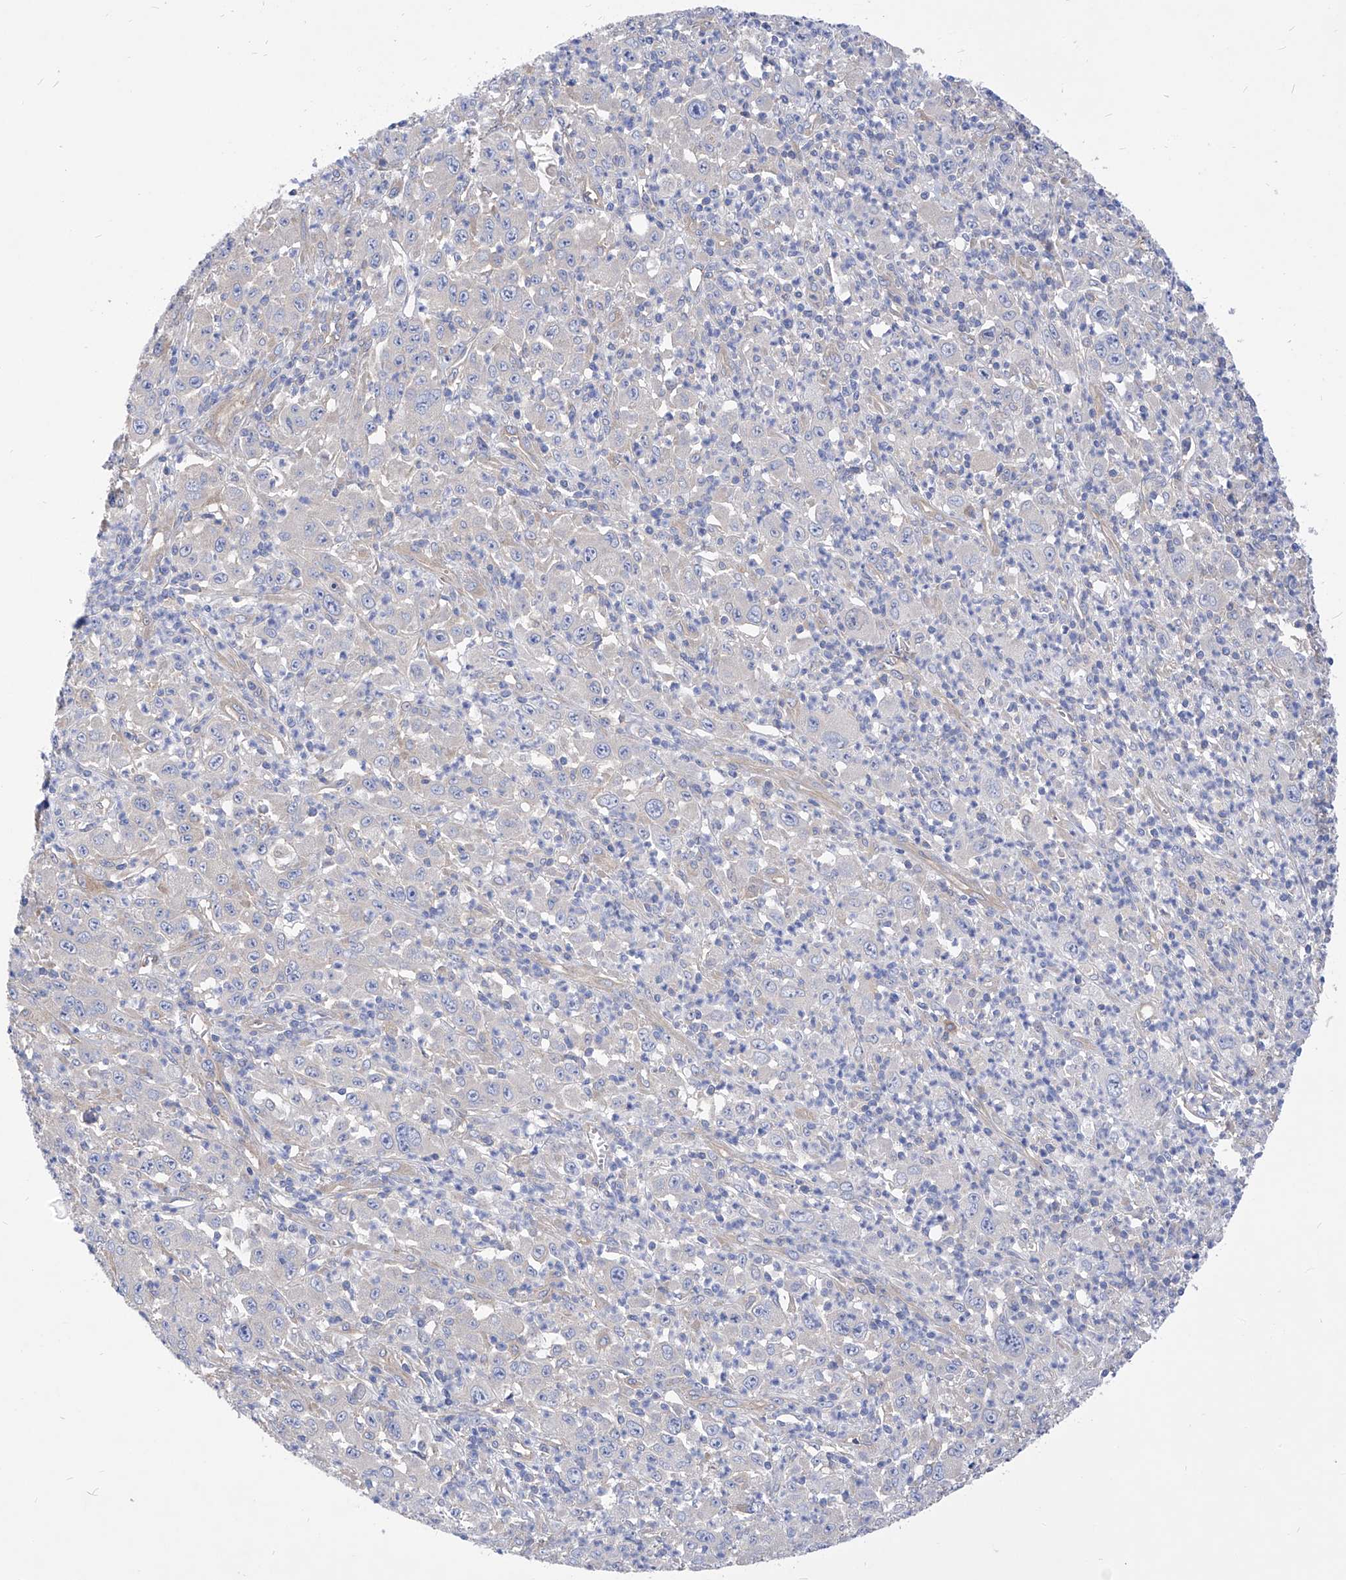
{"staining": {"intensity": "weak", "quantity": "<25%", "location": "cytoplasmic/membranous"}, "tissue": "melanoma", "cell_type": "Tumor cells", "image_type": "cancer", "snomed": [{"axis": "morphology", "description": "Malignant melanoma, Metastatic site"}, {"axis": "topography", "description": "Skin"}], "caption": "IHC of human melanoma displays no staining in tumor cells.", "gene": "XPNPEP1", "patient": {"sex": "female", "age": 56}}